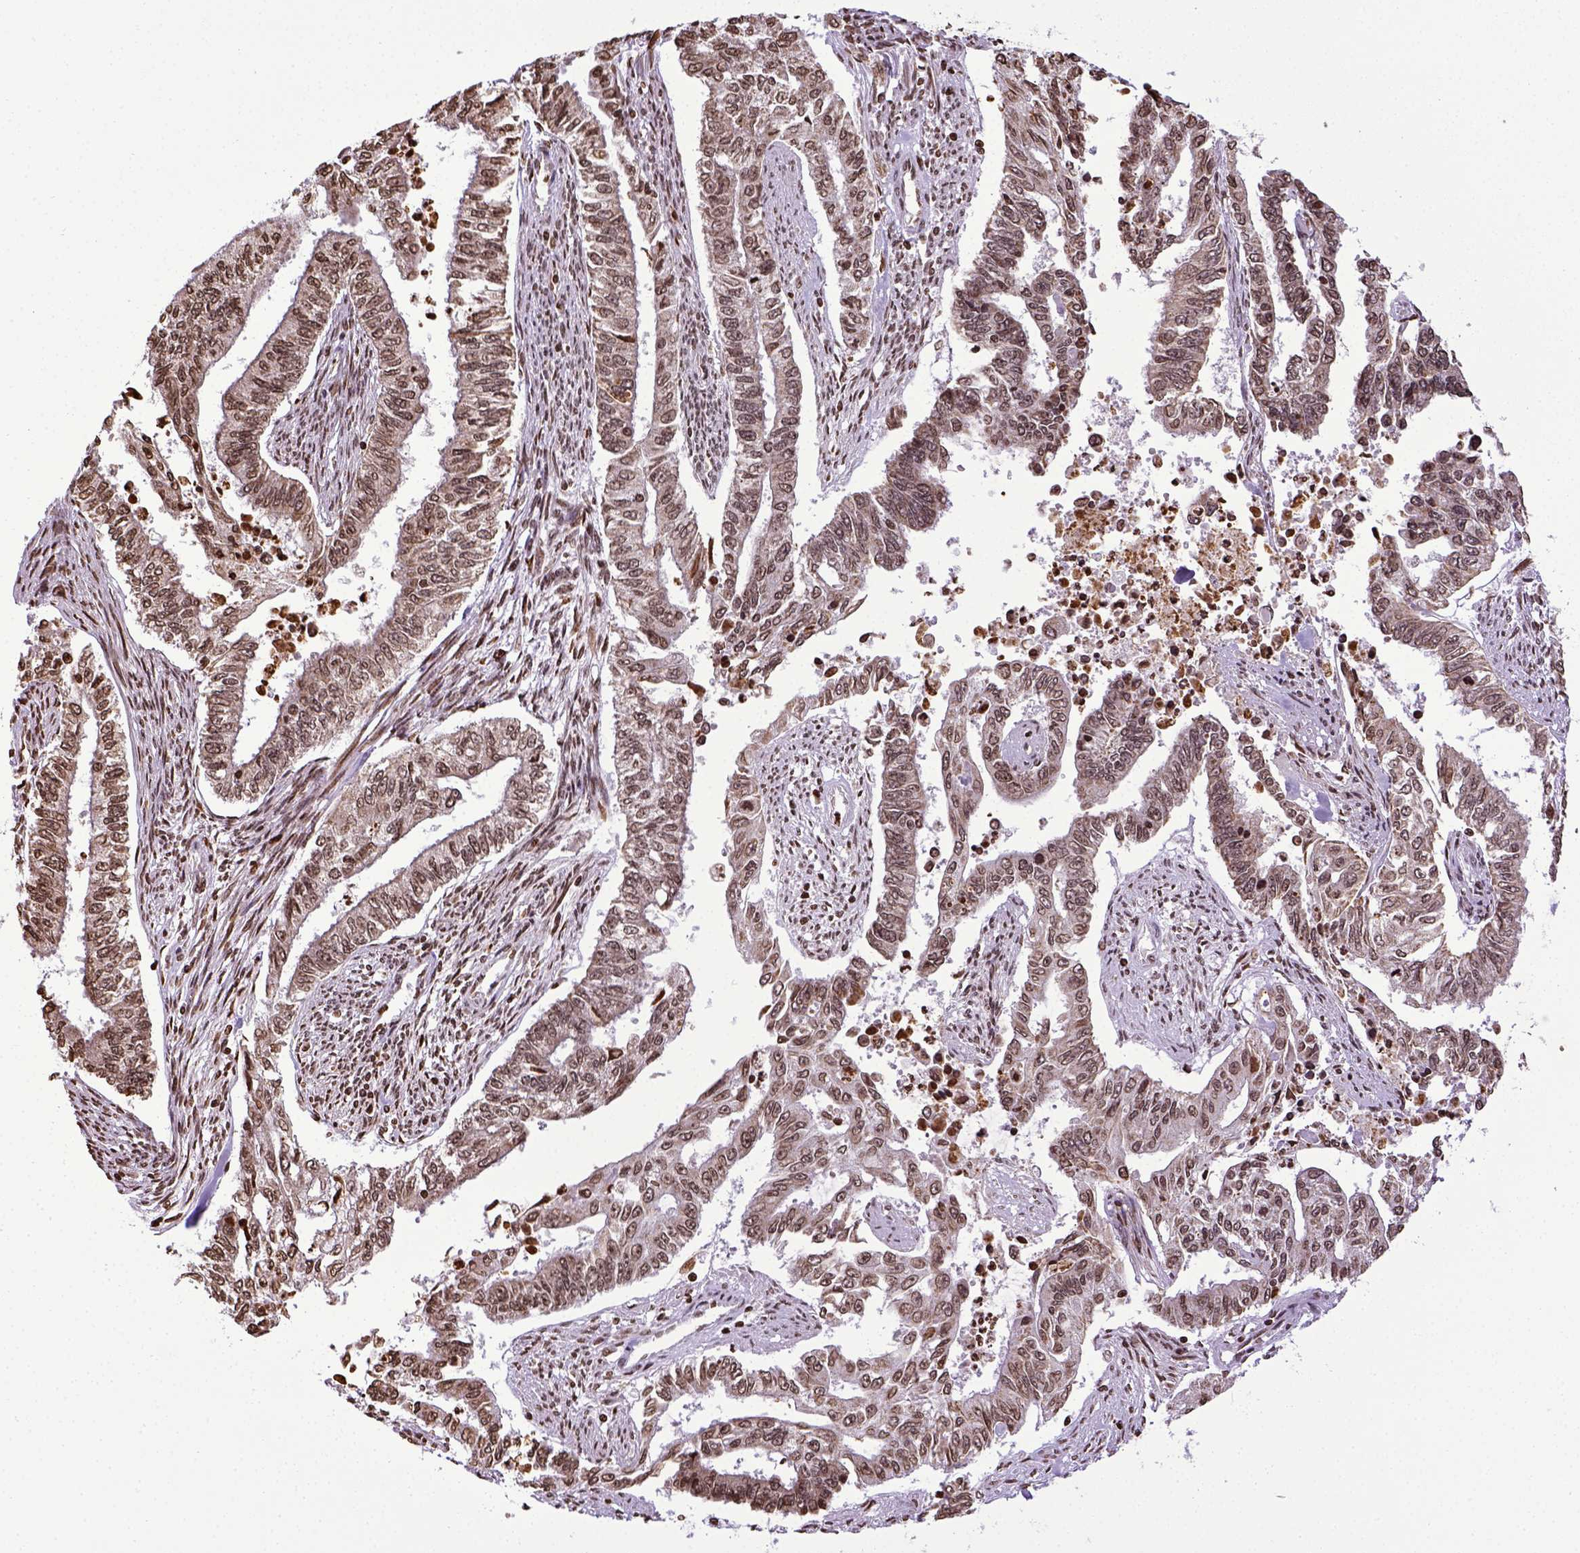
{"staining": {"intensity": "moderate", "quantity": ">75%", "location": "nuclear"}, "tissue": "endometrial cancer", "cell_type": "Tumor cells", "image_type": "cancer", "snomed": [{"axis": "morphology", "description": "Adenocarcinoma, NOS"}, {"axis": "topography", "description": "Uterus"}], "caption": "A medium amount of moderate nuclear staining is identified in about >75% of tumor cells in endometrial cancer tissue.", "gene": "ZNF75D", "patient": {"sex": "female", "age": 59}}